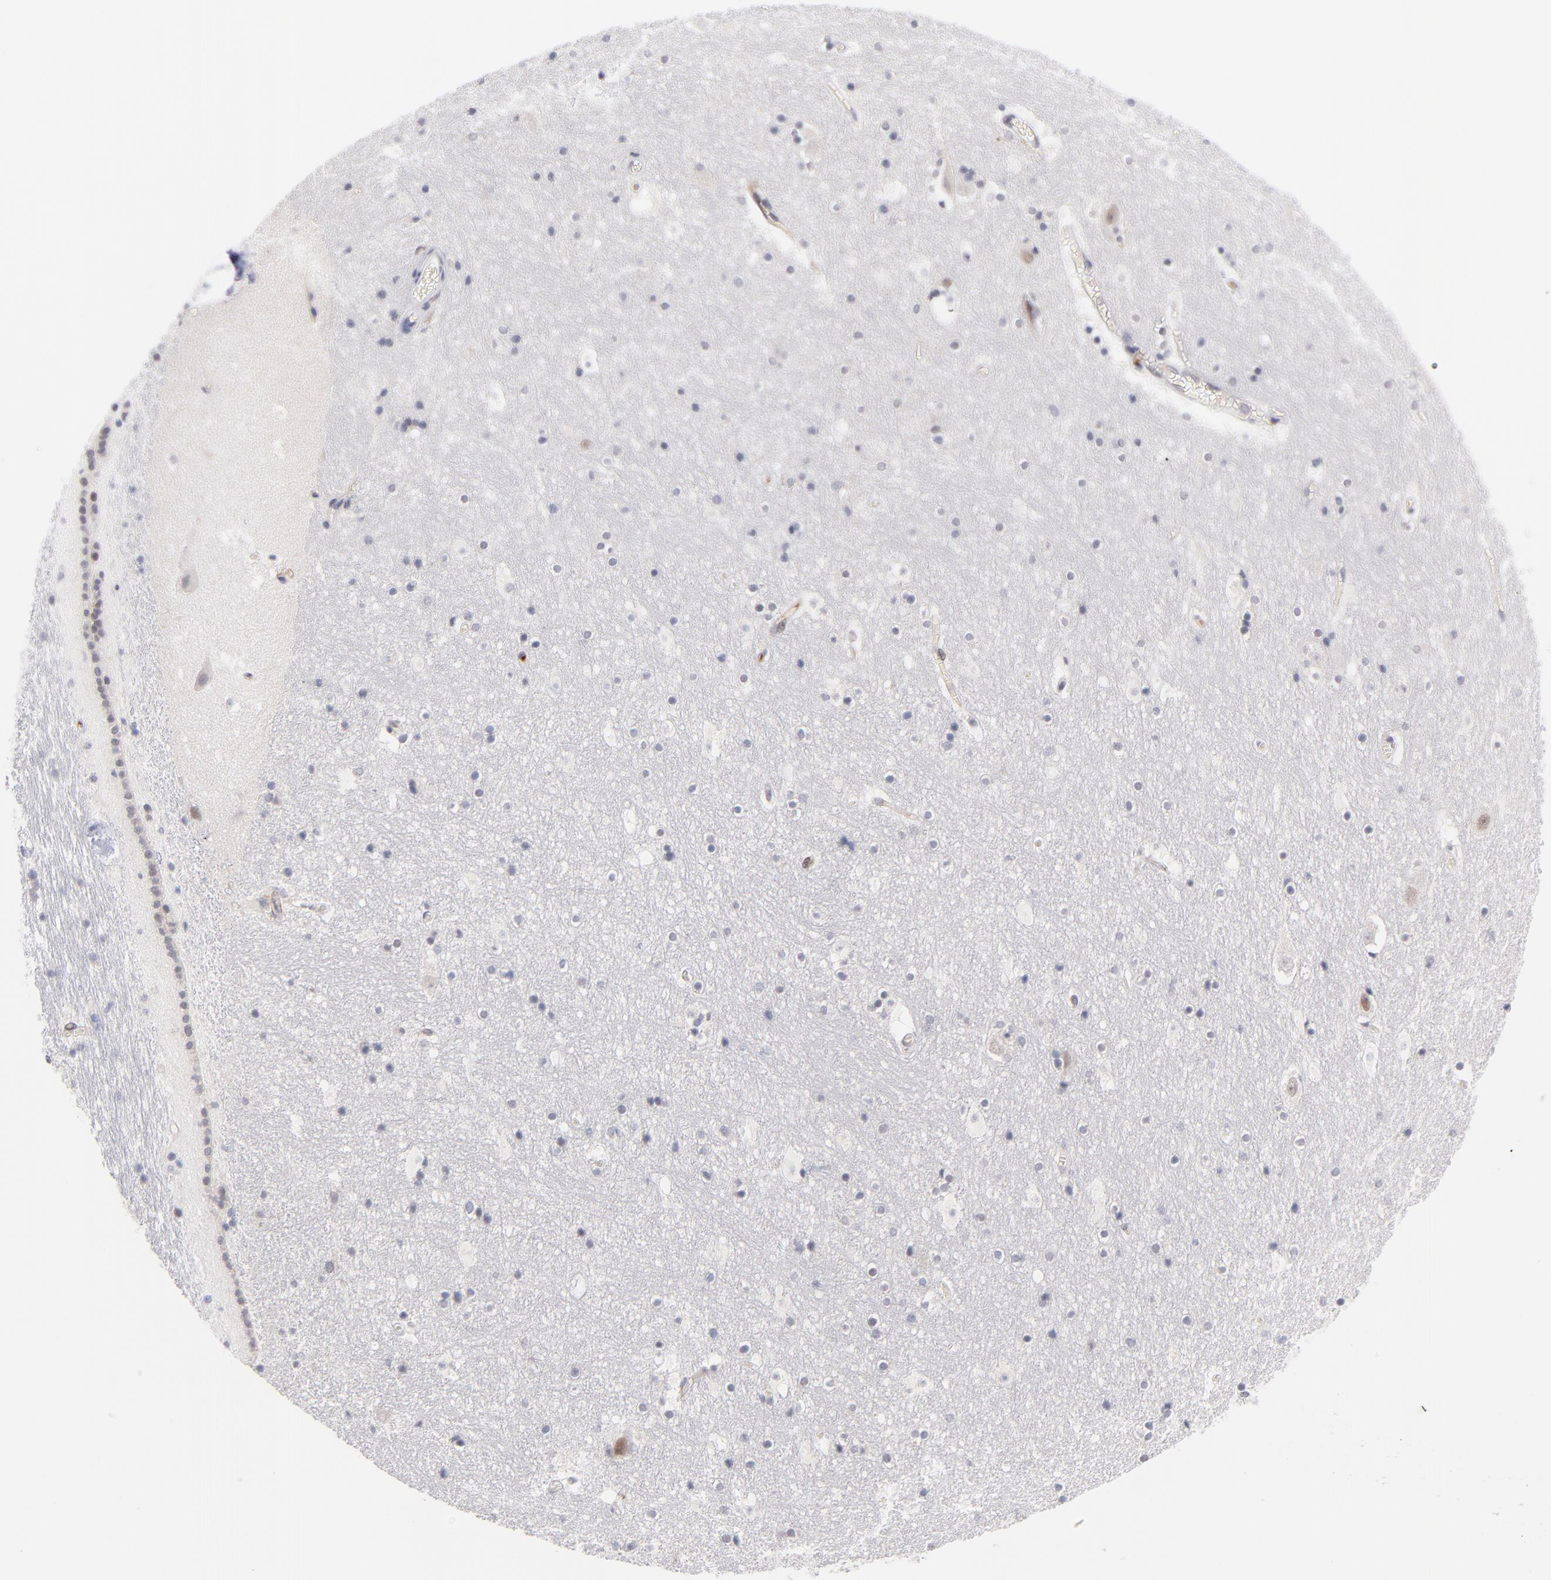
{"staining": {"intensity": "negative", "quantity": "none", "location": "none"}, "tissue": "hippocampus", "cell_type": "Glial cells", "image_type": "normal", "snomed": [{"axis": "morphology", "description": "Normal tissue, NOS"}, {"axis": "topography", "description": "Hippocampus"}], "caption": "IHC histopathology image of normal human hippocampus stained for a protein (brown), which demonstrates no staining in glial cells.", "gene": "WSB1", "patient": {"sex": "male", "age": 45}}